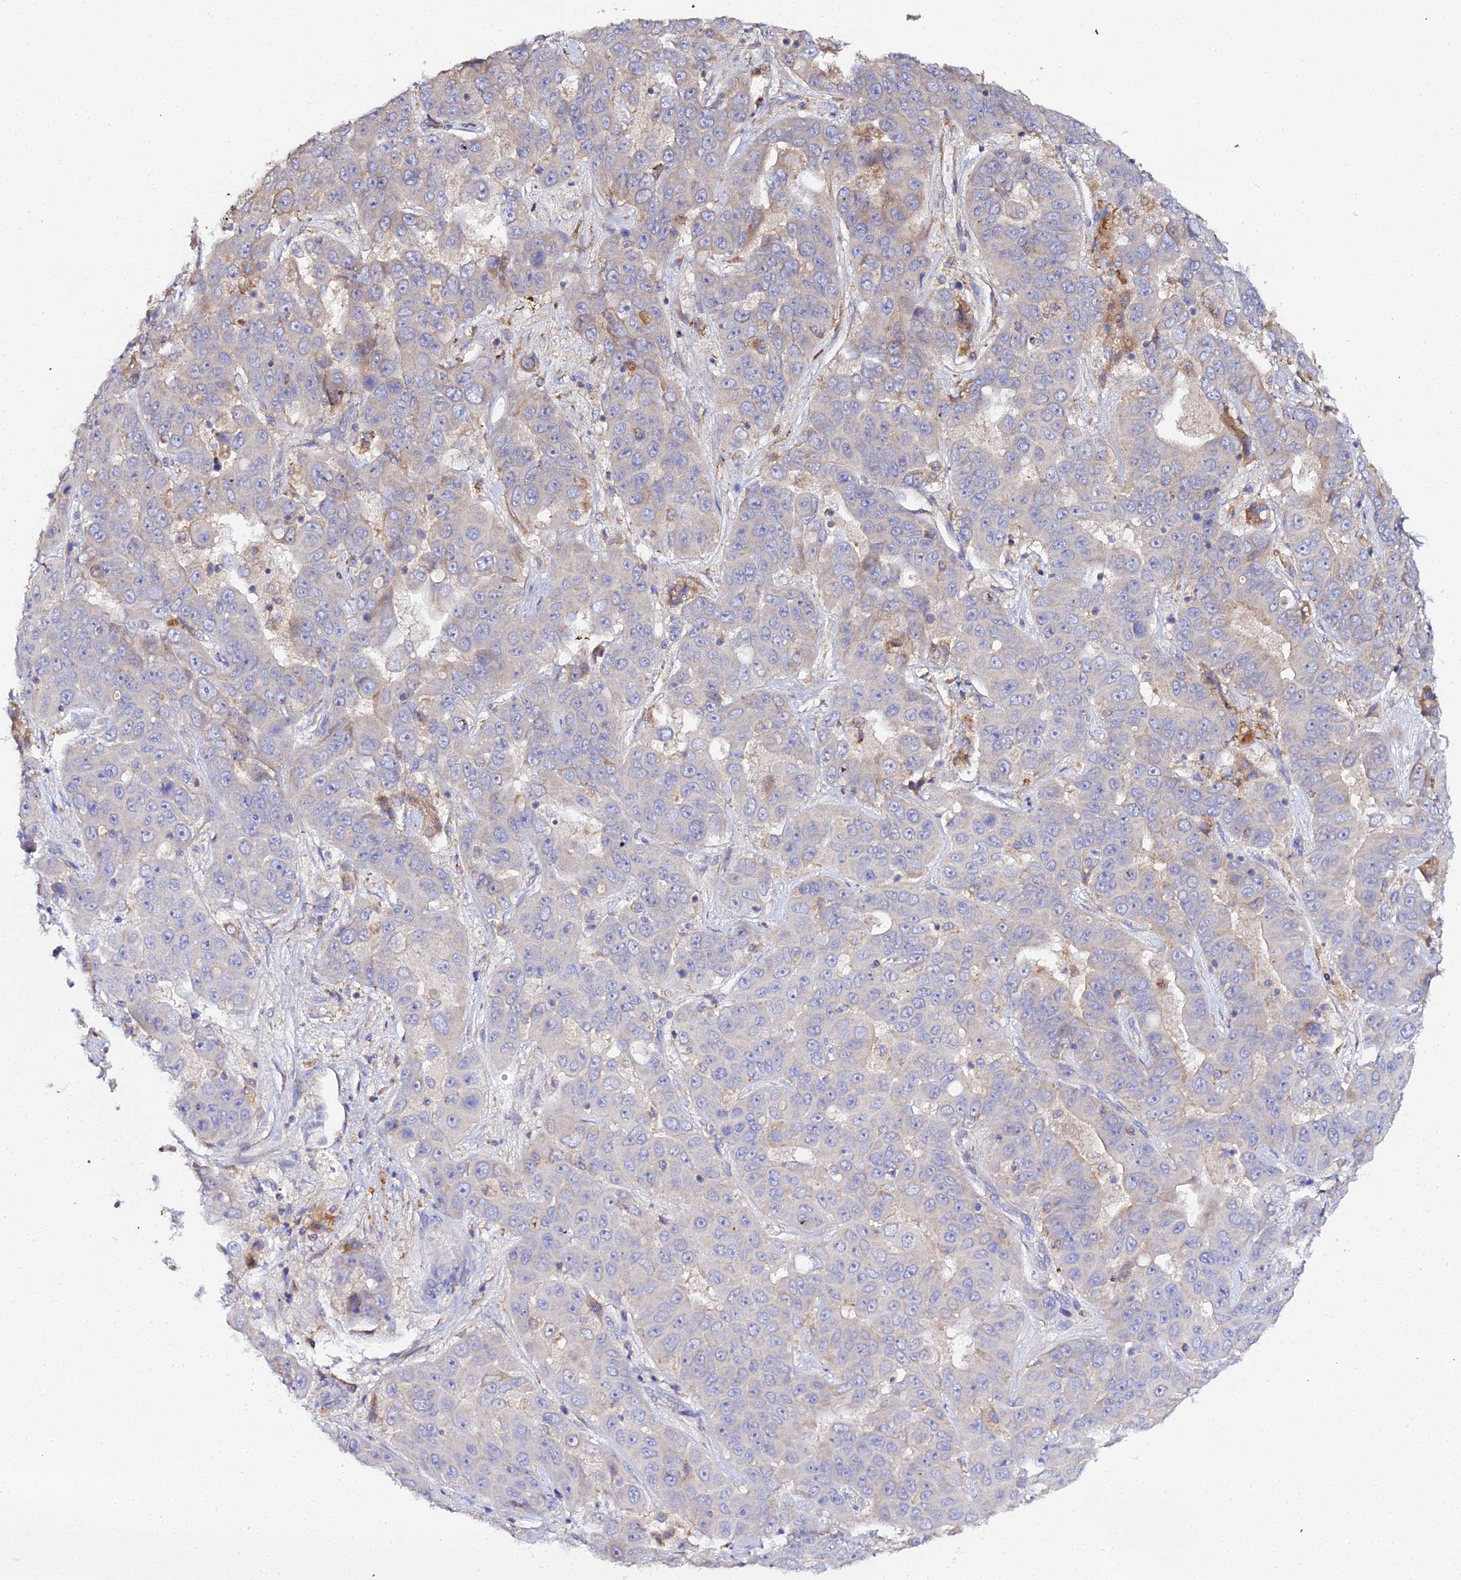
{"staining": {"intensity": "moderate", "quantity": "<25%", "location": "cytoplasmic/membranous"}, "tissue": "liver cancer", "cell_type": "Tumor cells", "image_type": "cancer", "snomed": [{"axis": "morphology", "description": "Cholangiocarcinoma"}, {"axis": "topography", "description": "Liver"}], "caption": "Immunohistochemistry (IHC) histopathology image of neoplastic tissue: human cholangiocarcinoma (liver) stained using immunohistochemistry (IHC) exhibits low levels of moderate protein expression localized specifically in the cytoplasmic/membranous of tumor cells, appearing as a cytoplasmic/membranous brown color.", "gene": "SCX", "patient": {"sex": "female", "age": 52}}